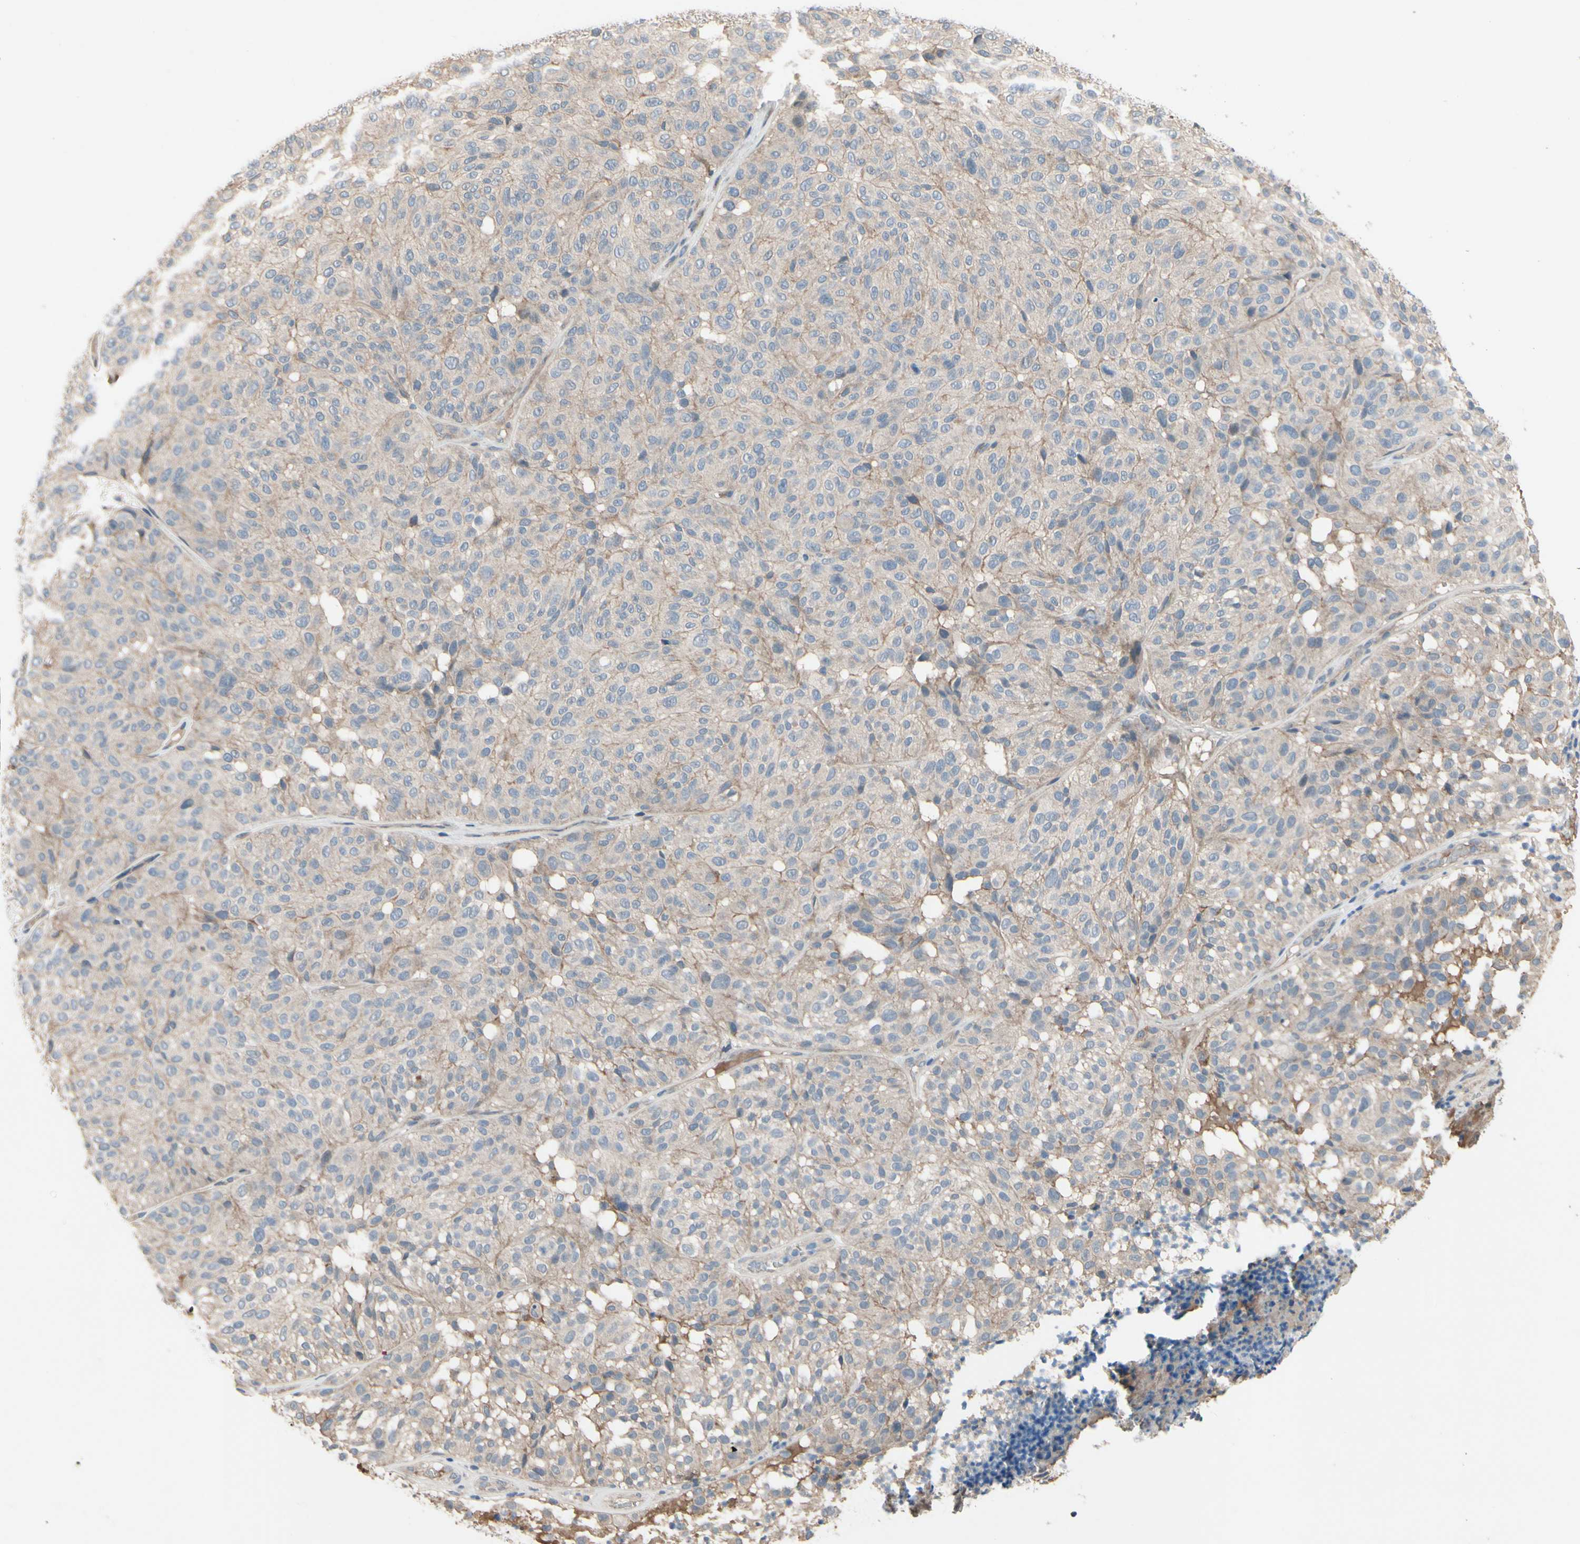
{"staining": {"intensity": "weak", "quantity": "25%-75%", "location": "cytoplasmic/membranous"}, "tissue": "melanoma", "cell_type": "Tumor cells", "image_type": "cancer", "snomed": [{"axis": "morphology", "description": "Malignant melanoma, NOS"}, {"axis": "topography", "description": "Skin"}], "caption": "Brown immunohistochemical staining in human malignant melanoma demonstrates weak cytoplasmic/membranous expression in about 25%-75% of tumor cells. (DAB IHC with brightfield microscopy, high magnification).", "gene": "ICAM5", "patient": {"sex": "female", "age": 46}}